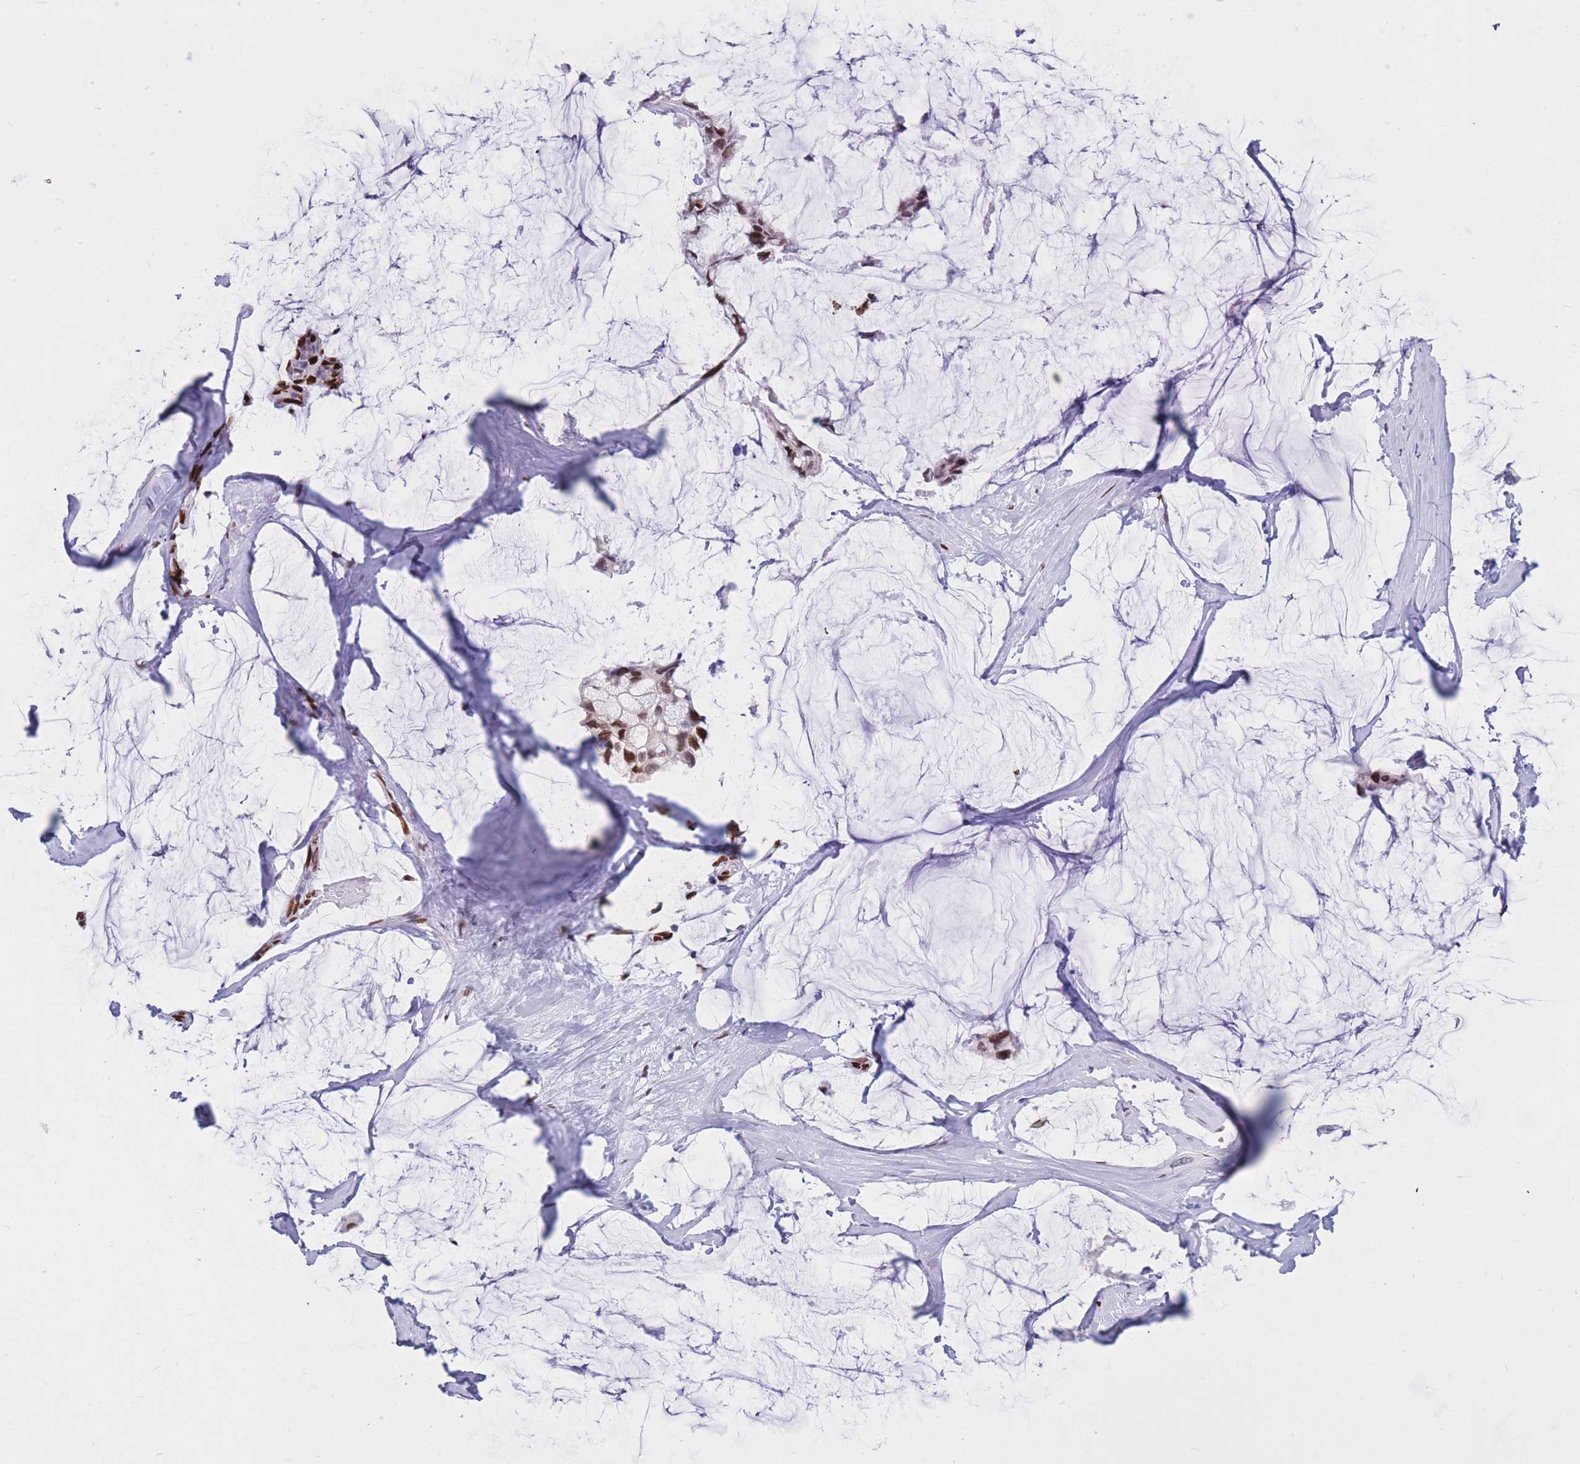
{"staining": {"intensity": "moderate", "quantity": ">75%", "location": "nuclear"}, "tissue": "ovarian cancer", "cell_type": "Tumor cells", "image_type": "cancer", "snomed": [{"axis": "morphology", "description": "Cystadenocarcinoma, mucinous, NOS"}, {"axis": "topography", "description": "Ovary"}], "caption": "Tumor cells demonstrate medium levels of moderate nuclear positivity in about >75% of cells in ovarian mucinous cystadenocarcinoma. (DAB = brown stain, brightfield microscopy at high magnification).", "gene": "NASP", "patient": {"sex": "female", "age": 39}}